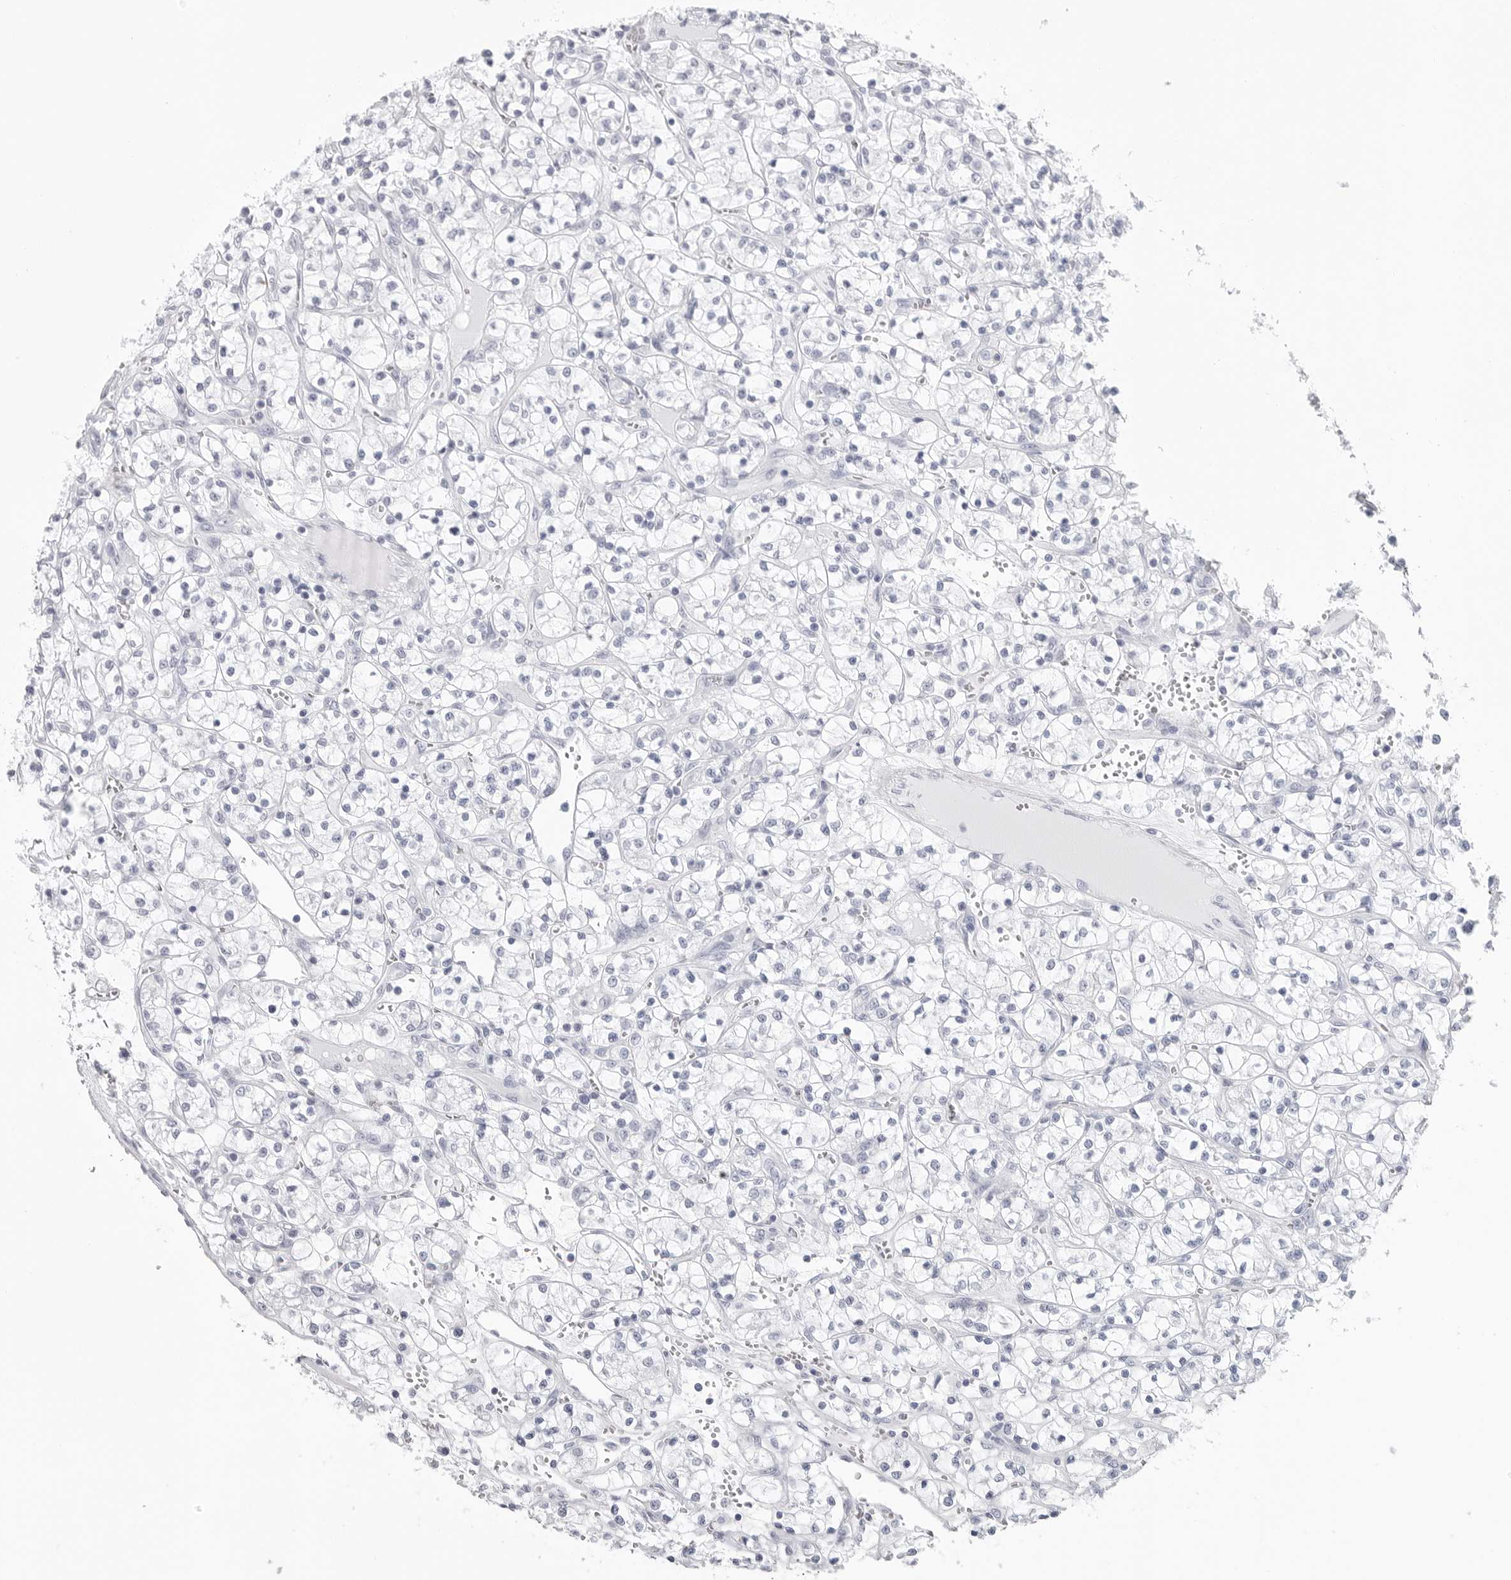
{"staining": {"intensity": "negative", "quantity": "none", "location": "none"}, "tissue": "renal cancer", "cell_type": "Tumor cells", "image_type": "cancer", "snomed": [{"axis": "morphology", "description": "Adenocarcinoma, NOS"}, {"axis": "topography", "description": "Kidney"}], "caption": "Renal cancer (adenocarcinoma) stained for a protein using immunohistochemistry displays no staining tumor cells.", "gene": "CST2", "patient": {"sex": "female", "age": 69}}